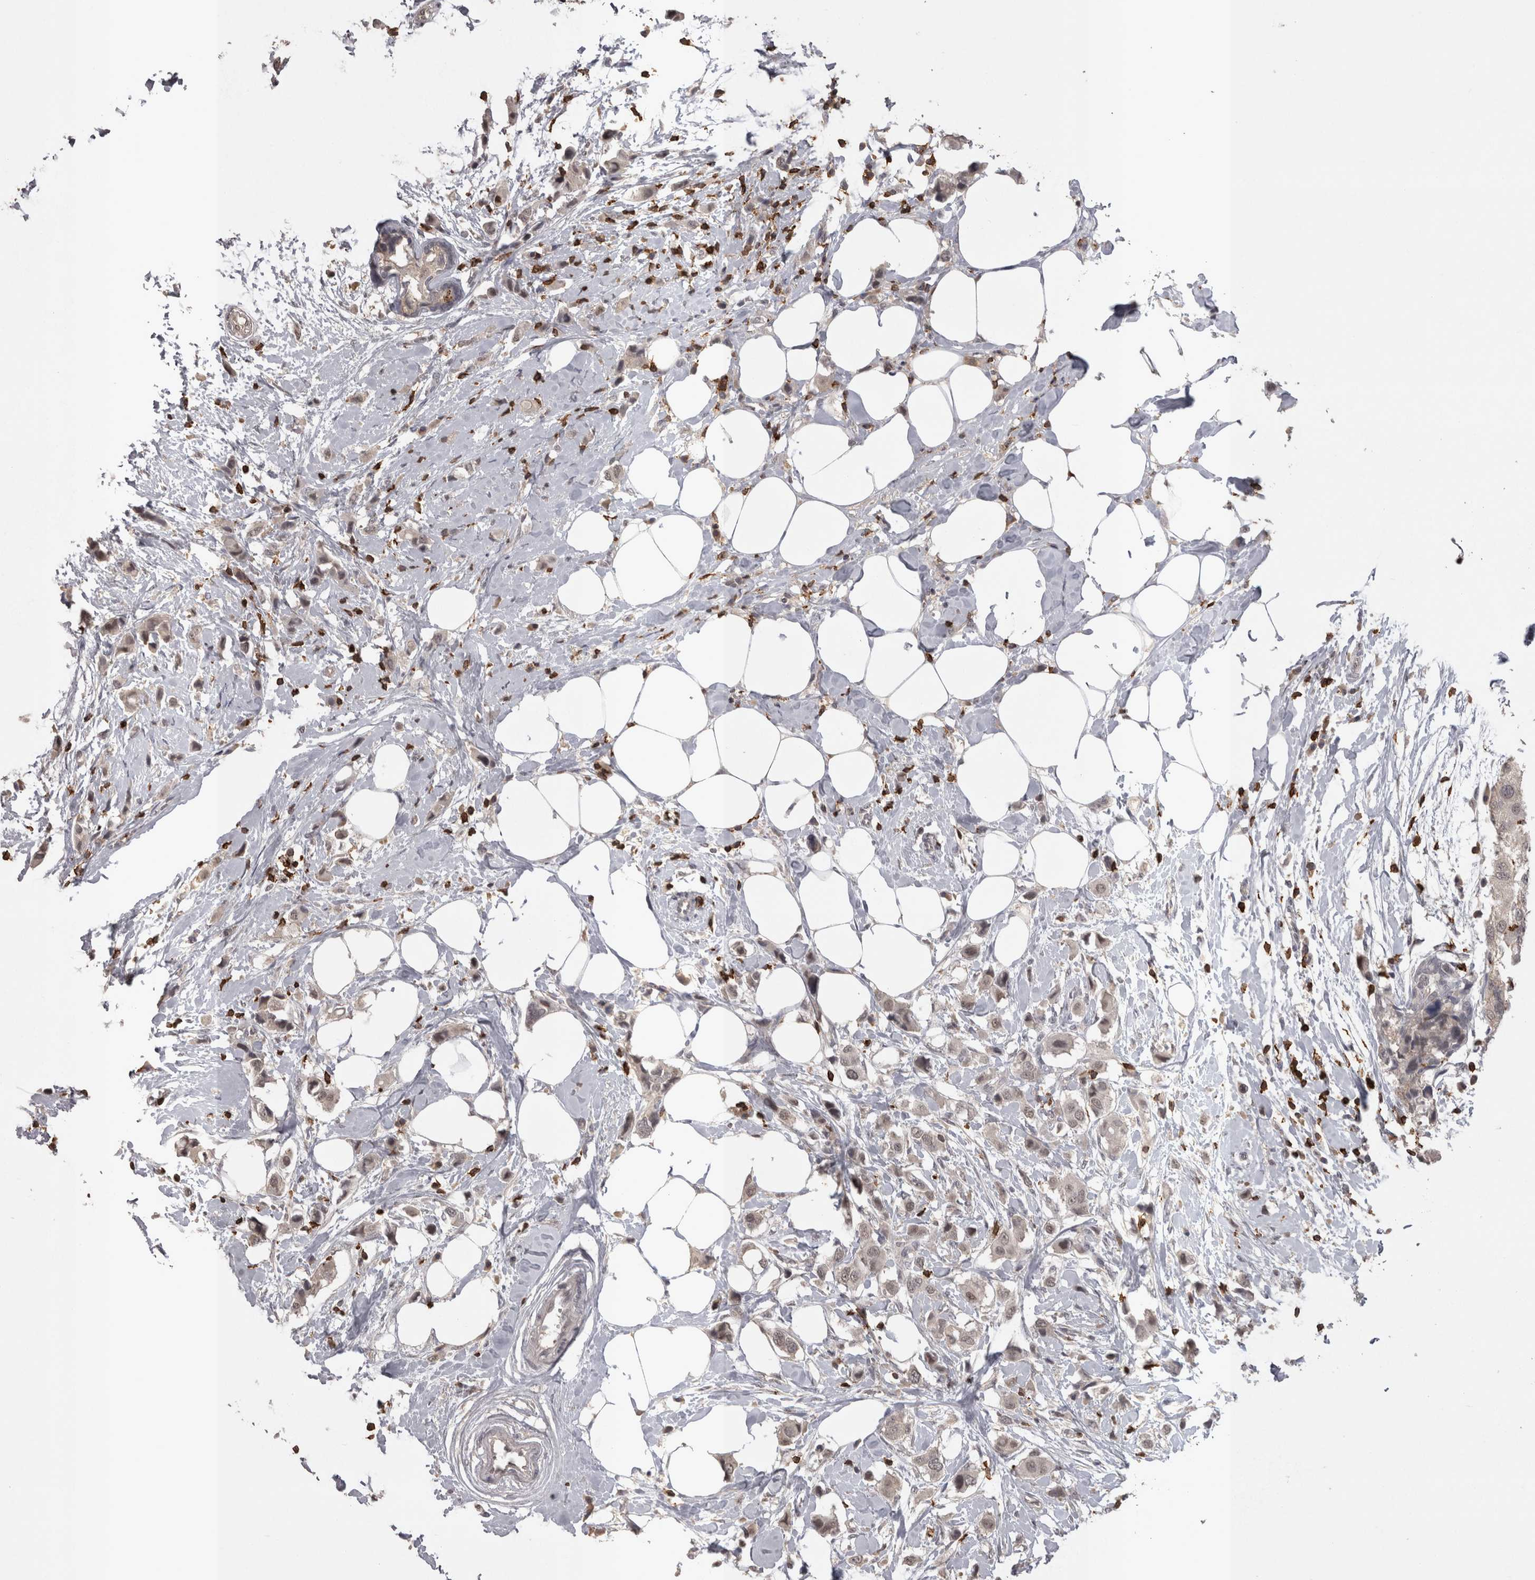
{"staining": {"intensity": "weak", "quantity": "<25%", "location": "nuclear"}, "tissue": "breast cancer", "cell_type": "Tumor cells", "image_type": "cancer", "snomed": [{"axis": "morphology", "description": "Normal tissue, NOS"}, {"axis": "morphology", "description": "Duct carcinoma"}, {"axis": "topography", "description": "Breast"}], "caption": "Immunohistochemistry (IHC) of human breast cancer exhibits no staining in tumor cells.", "gene": "SKAP1", "patient": {"sex": "female", "age": 50}}